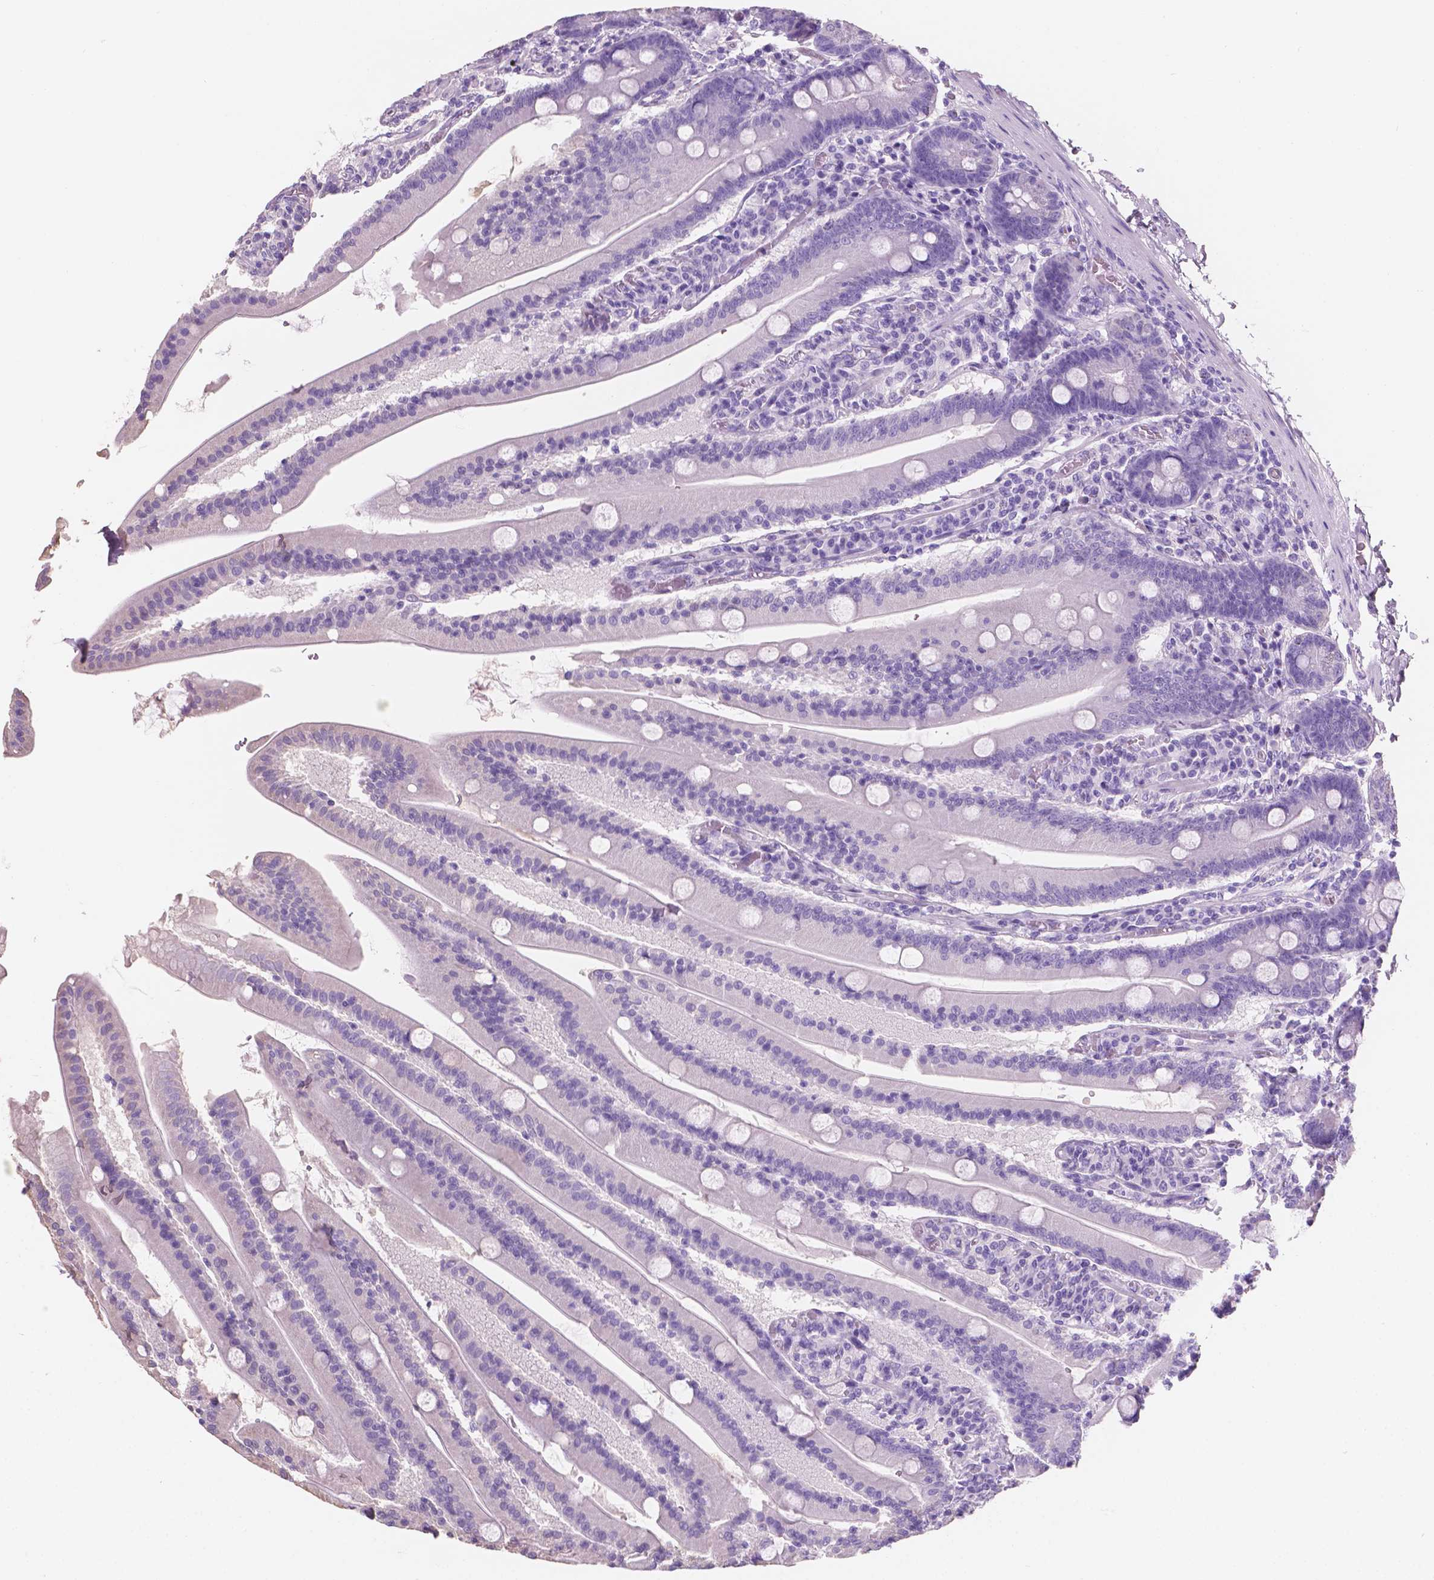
{"staining": {"intensity": "negative", "quantity": "none", "location": "none"}, "tissue": "small intestine", "cell_type": "Glandular cells", "image_type": "normal", "snomed": [{"axis": "morphology", "description": "Normal tissue, NOS"}, {"axis": "topography", "description": "Small intestine"}], "caption": "An immunohistochemistry (IHC) image of unremarkable small intestine is shown. There is no staining in glandular cells of small intestine.", "gene": "SBSN", "patient": {"sex": "male", "age": 37}}